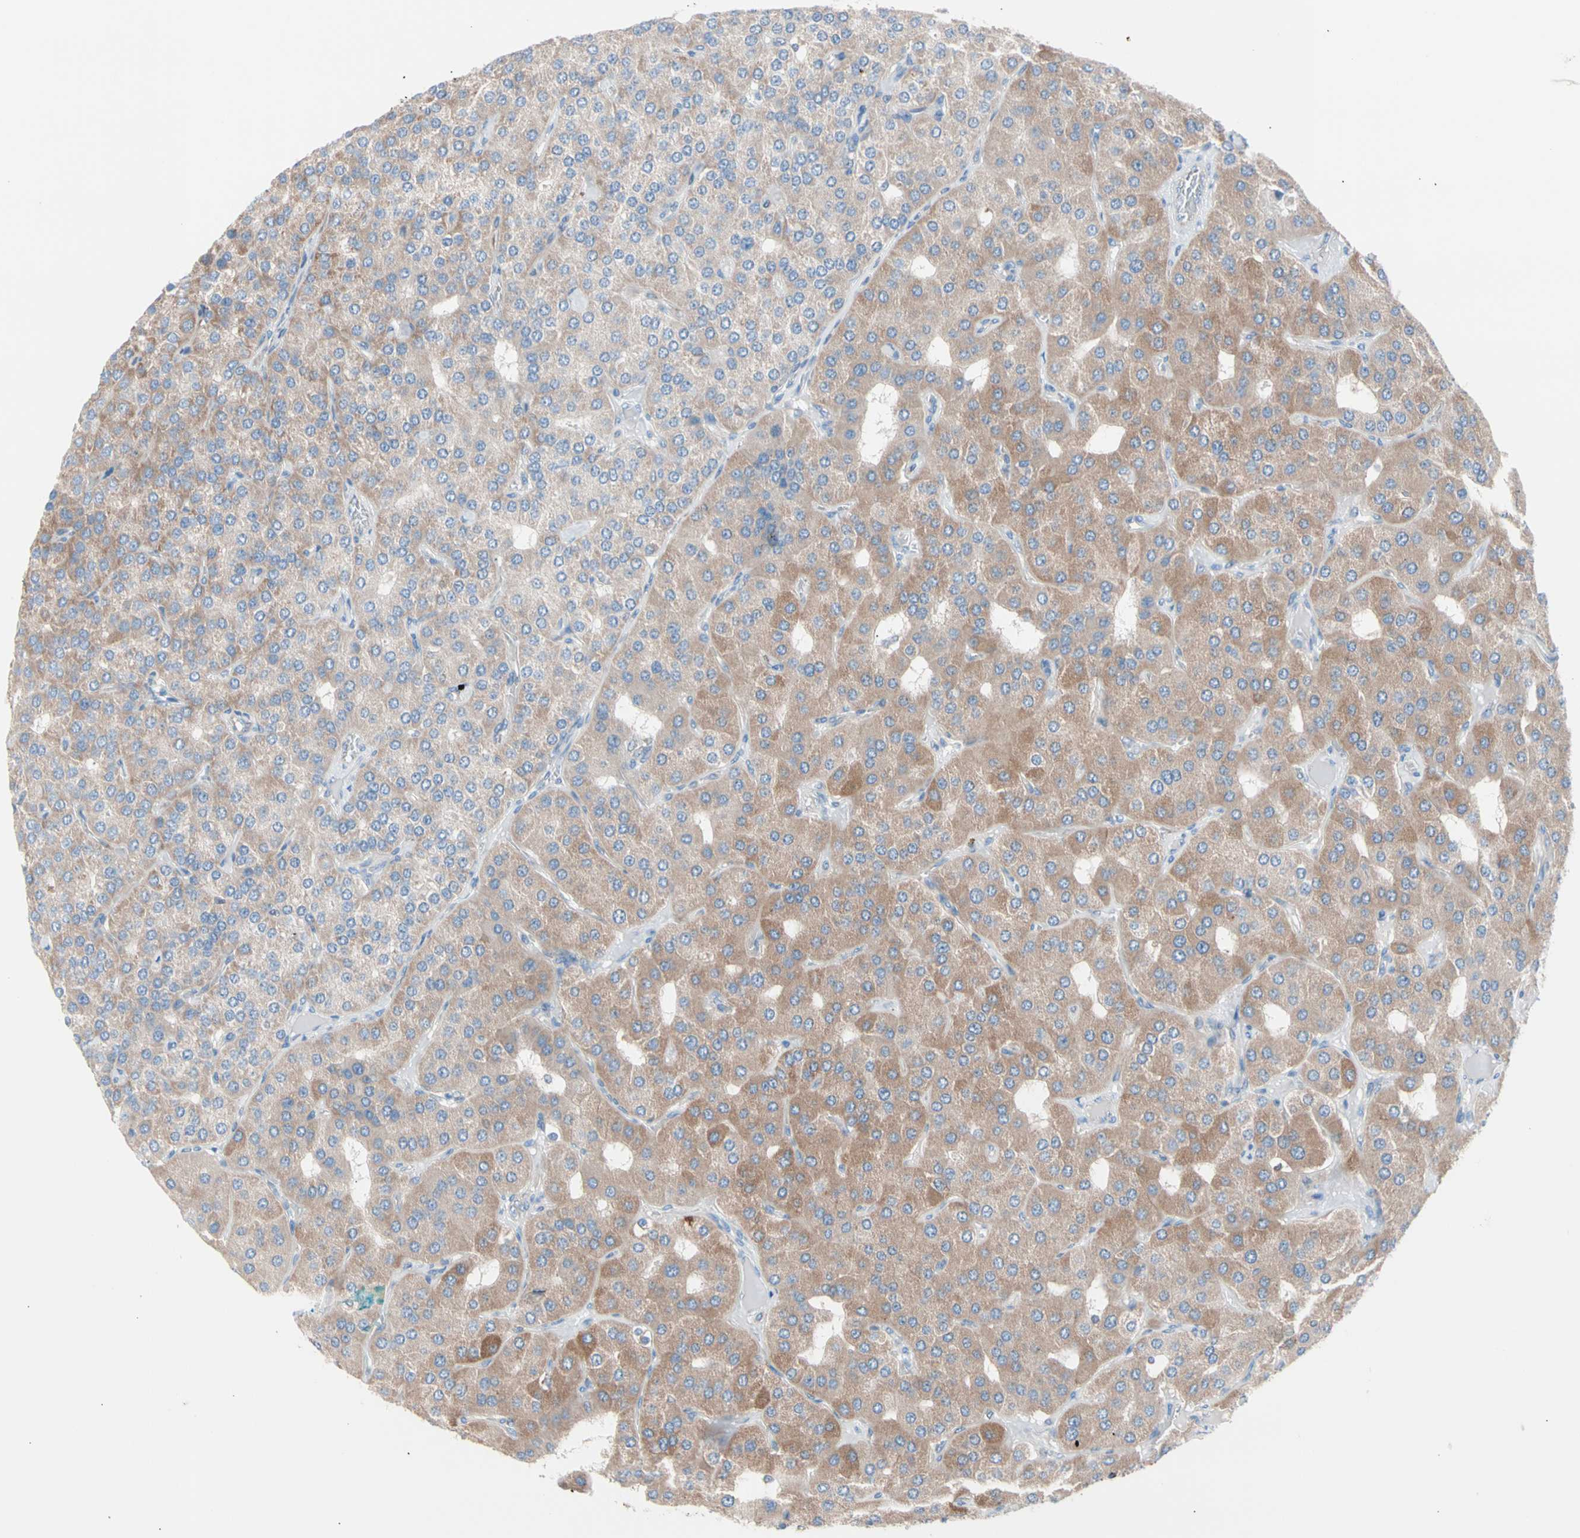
{"staining": {"intensity": "weak", "quantity": ">75%", "location": "cytoplasmic/membranous"}, "tissue": "parathyroid gland", "cell_type": "Glandular cells", "image_type": "normal", "snomed": [{"axis": "morphology", "description": "Normal tissue, NOS"}, {"axis": "morphology", "description": "Adenoma, NOS"}, {"axis": "topography", "description": "Parathyroid gland"}], "caption": "The immunohistochemical stain shows weak cytoplasmic/membranous expression in glandular cells of normal parathyroid gland.", "gene": "HK1", "patient": {"sex": "female", "age": 86}}